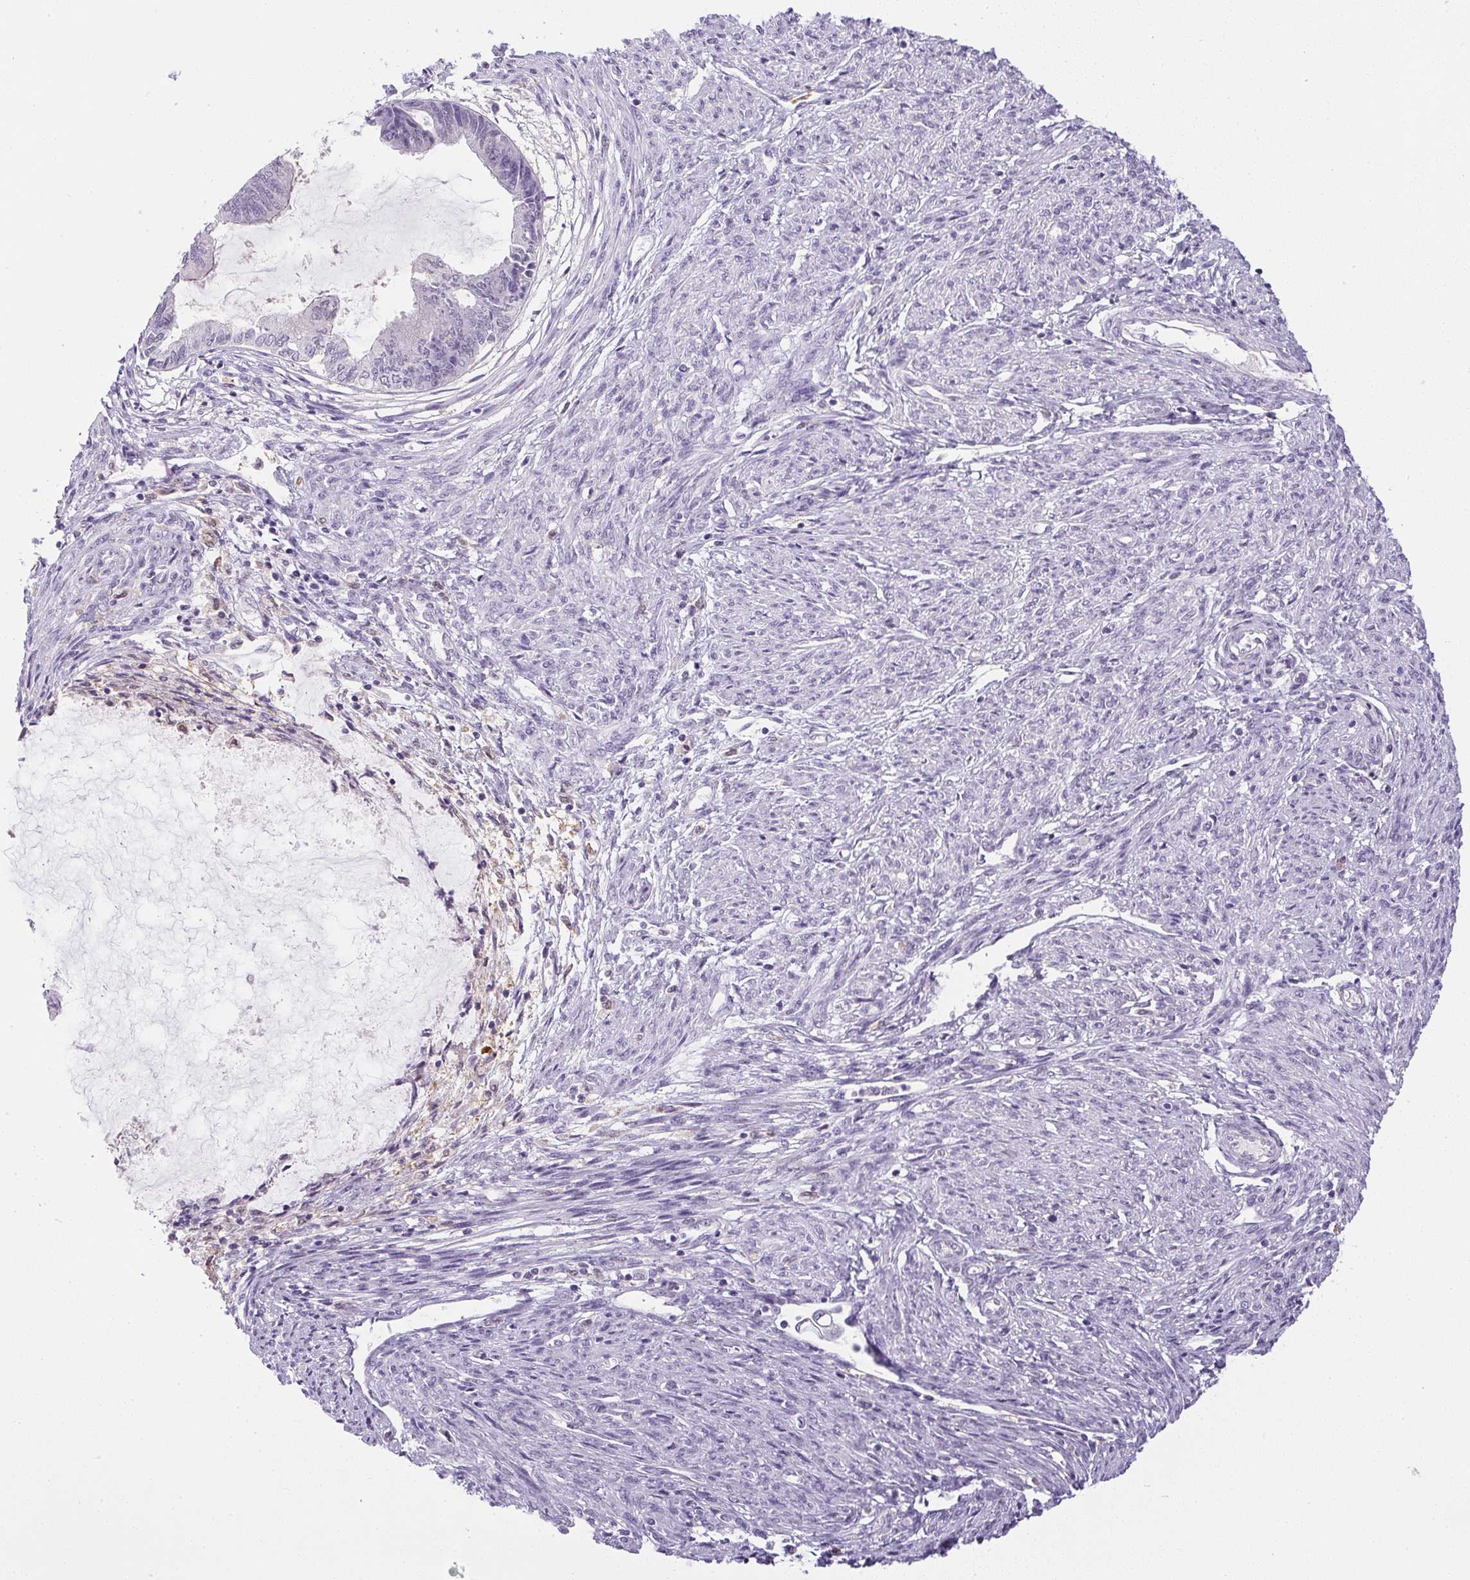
{"staining": {"intensity": "negative", "quantity": "none", "location": "none"}, "tissue": "endometrial cancer", "cell_type": "Tumor cells", "image_type": "cancer", "snomed": [{"axis": "morphology", "description": "Adenocarcinoma, NOS"}, {"axis": "topography", "description": "Endometrium"}], "caption": "High magnification brightfield microscopy of adenocarcinoma (endometrial) stained with DAB (brown) and counterstained with hematoxylin (blue): tumor cells show no significant staining.", "gene": "DNAJC5G", "patient": {"sex": "female", "age": 86}}